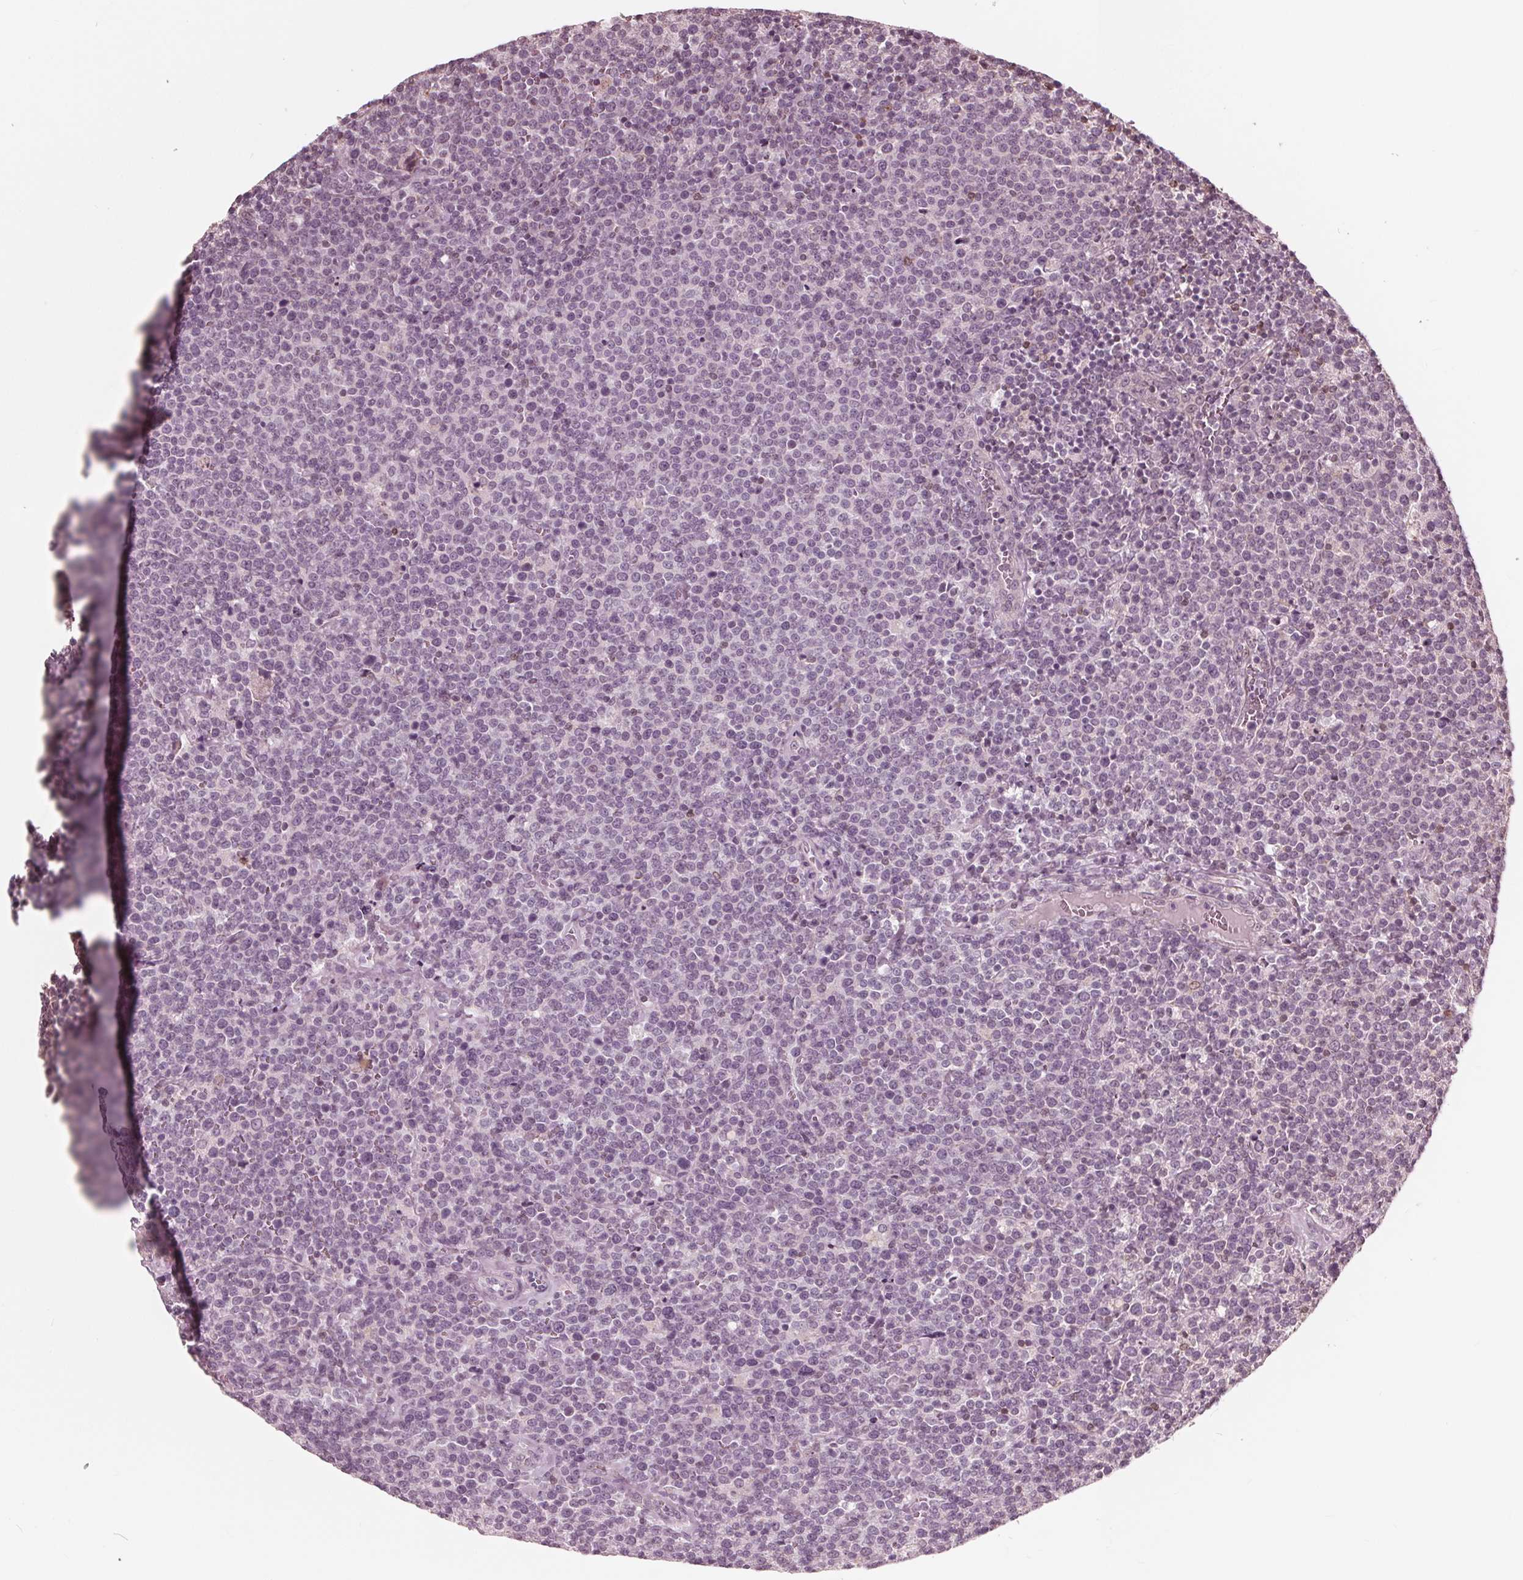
{"staining": {"intensity": "negative", "quantity": "none", "location": "none"}, "tissue": "lymphoma", "cell_type": "Tumor cells", "image_type": "cancer", "snomed": [{"axis": "morphology", "description": "Malignant lymphoma, non-Hodgkin's type, High grade"}, {"axis": "topography", "description": "Lymph node"}], "caption": "Immunohistochemistry (IHC) micrograph of neoplastic tissue: human malignant lymphoma, non-Hodgkin's type (high-grade) stained with DAB (3,3'-diaminobenzidine) reveals no significant protein staining in tumor cells.", "gene": "ING3", "patient": {"sex": "male", "age": 61}}